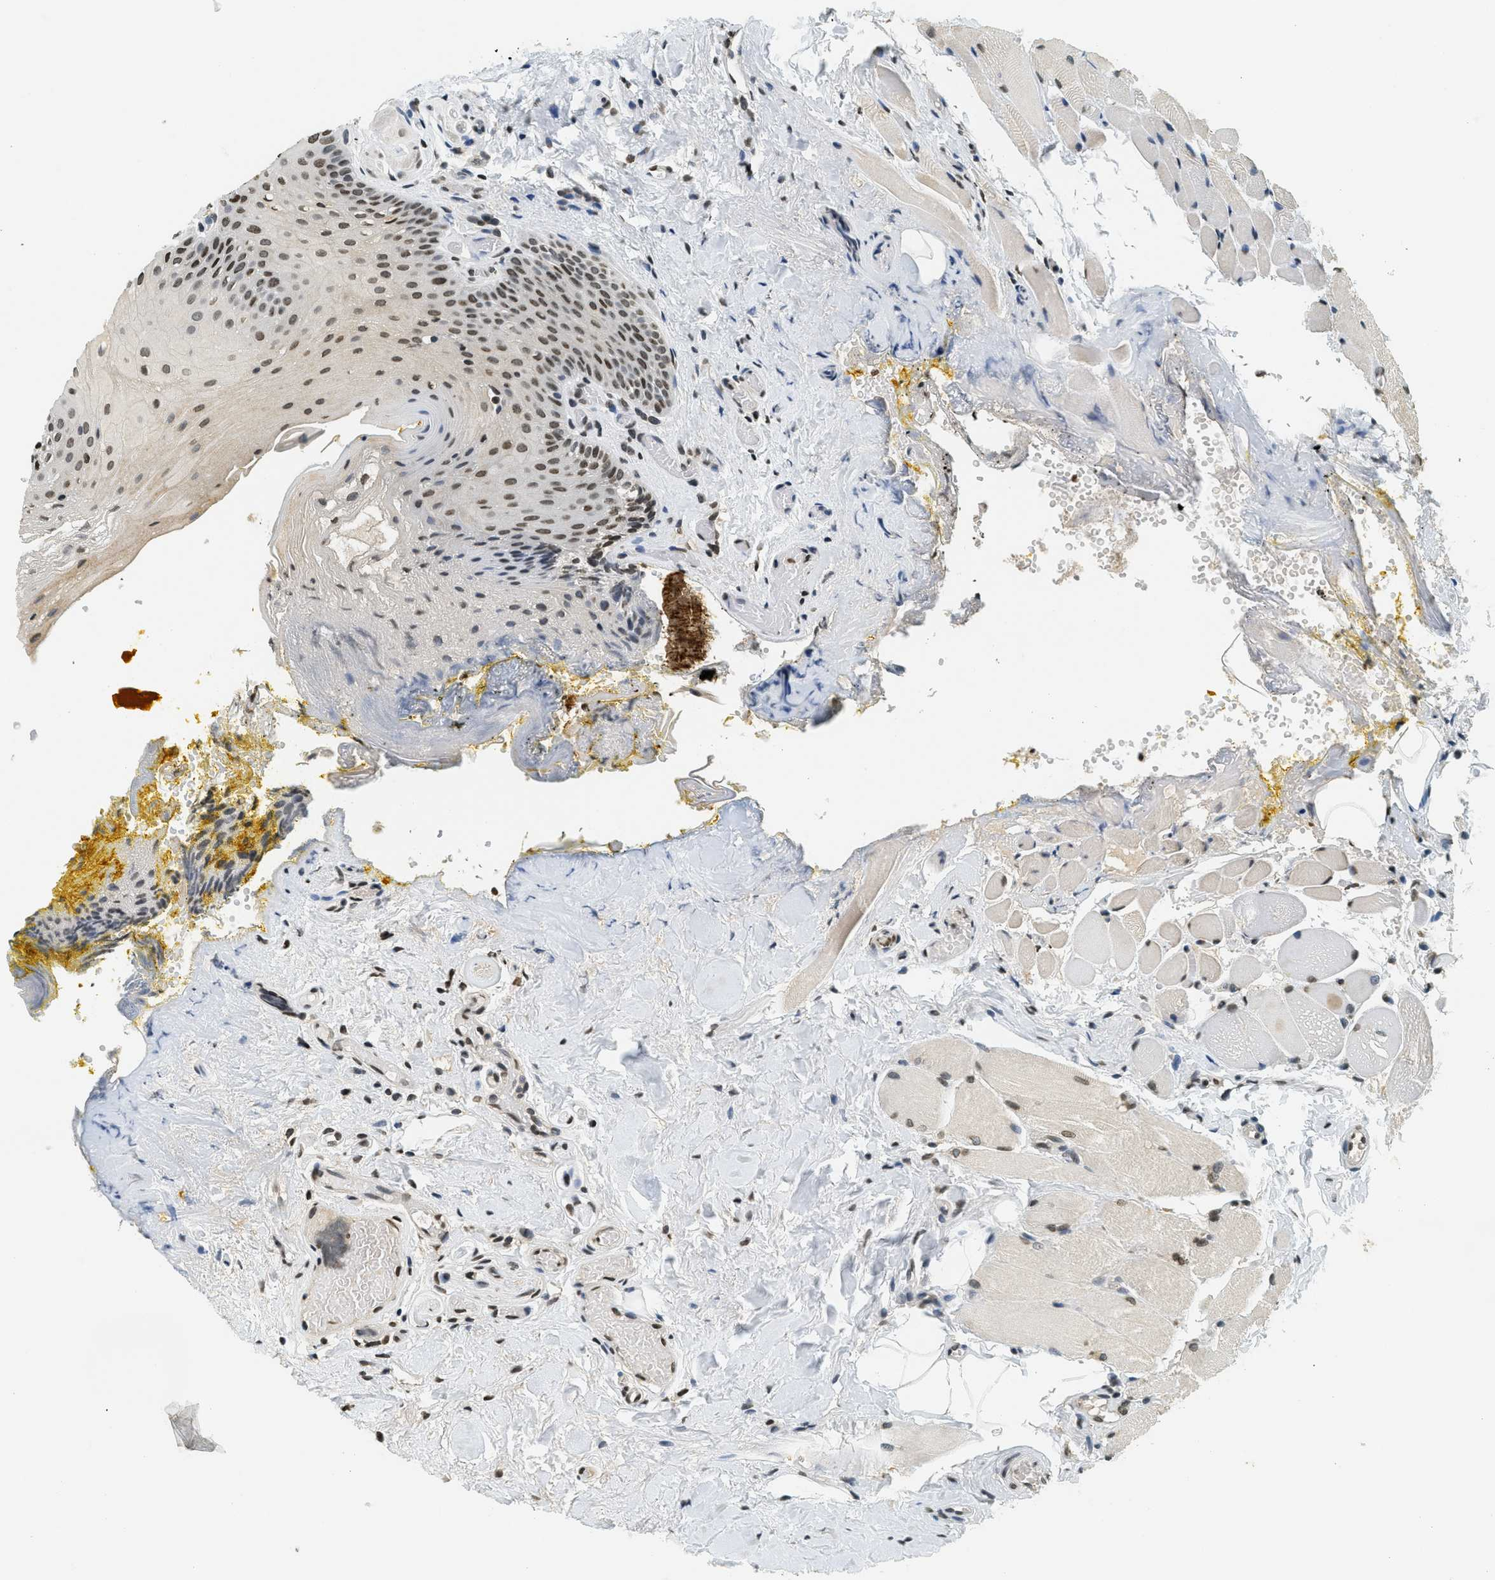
{"staining": {"intensity": "moderate", "quantity": "<25%", "location": "nuclear"}, "tissue": "oral mucosa", "cell_type": "Squamous epithelial cells", "image_type": "normal", "snomed": [{"axis": "morphology", "description": "Normal tissue, NOS"}, {"axis": "topography", "description": "Oral tissue"}], "caption": "The histopathology image demonstrates a brown stain indicating the presence of a protein in the nuclear of squamous epithelial cells in oral mucosa. (DAB IHC, brown staining for protein, blue staining for nuclei).", "gene": "LDB2", "patient": {"sex": "male", "age": 54}}